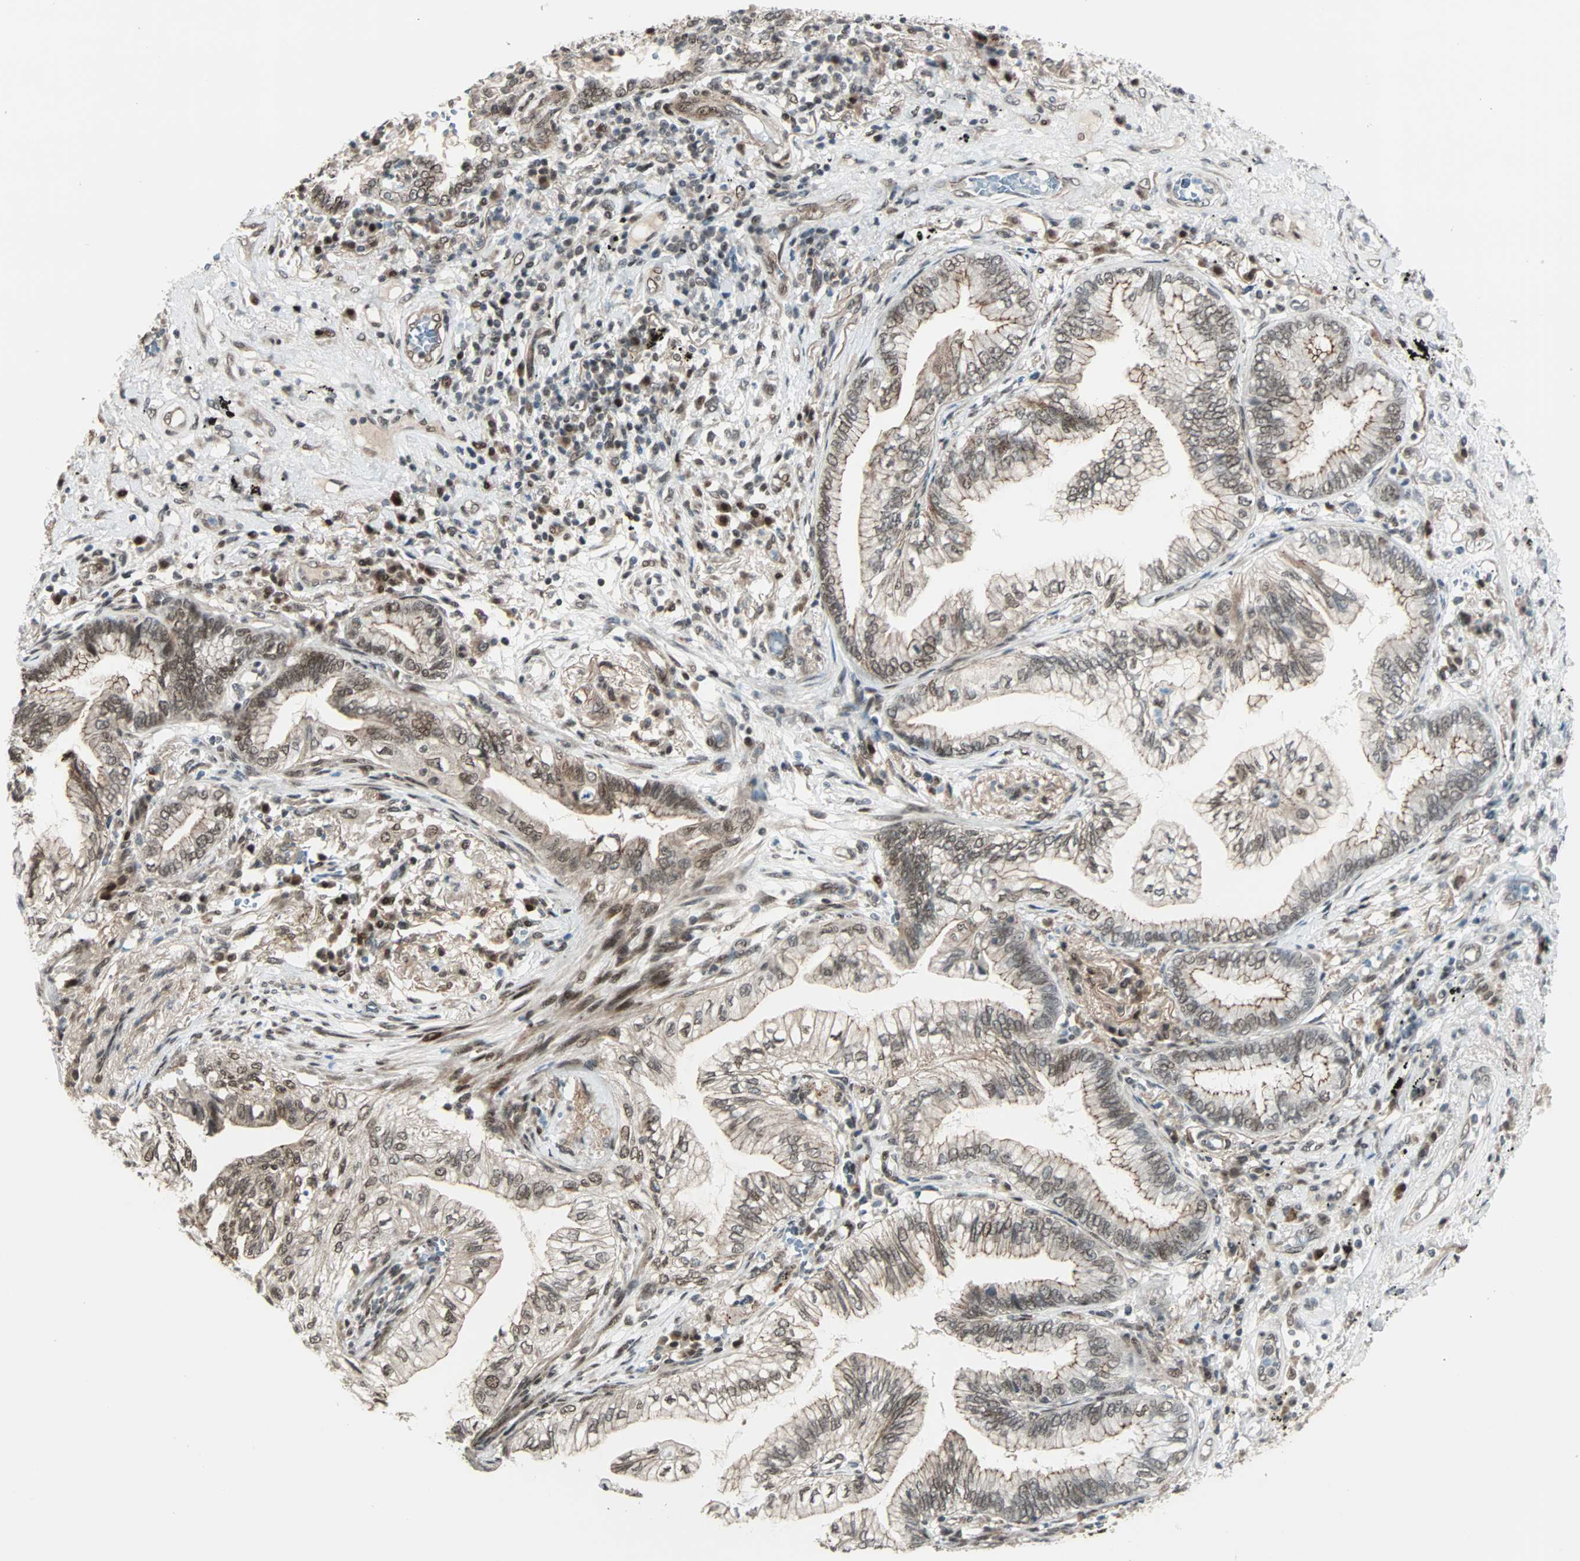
{"staining": {"intensity": "moderate", "quantity": "<25%", "location": "nuclear"}, "tissue": "lung cancer", "cell_type": "Tumor cells", "image_type": "cancer", "snomed": [{"axis": "morphology", "description": "Normal tissue, NOS"}, {"axis": "morphology", "description": "Adenocarcinoma, NOS"}, {"axis": "topography", "description": "Bronchus"}, {"axis": "topography", "description": "Lung"}], "caption": "Immunohistochemistry image of human lung cancer (adenocarcinoma) stained for a protein (brown), which reveals low levels of moderate nuclear positivity in about <25% of tumor cells.", "gene": "CBX4", "patient": {"sex": "female", "age": 70}}